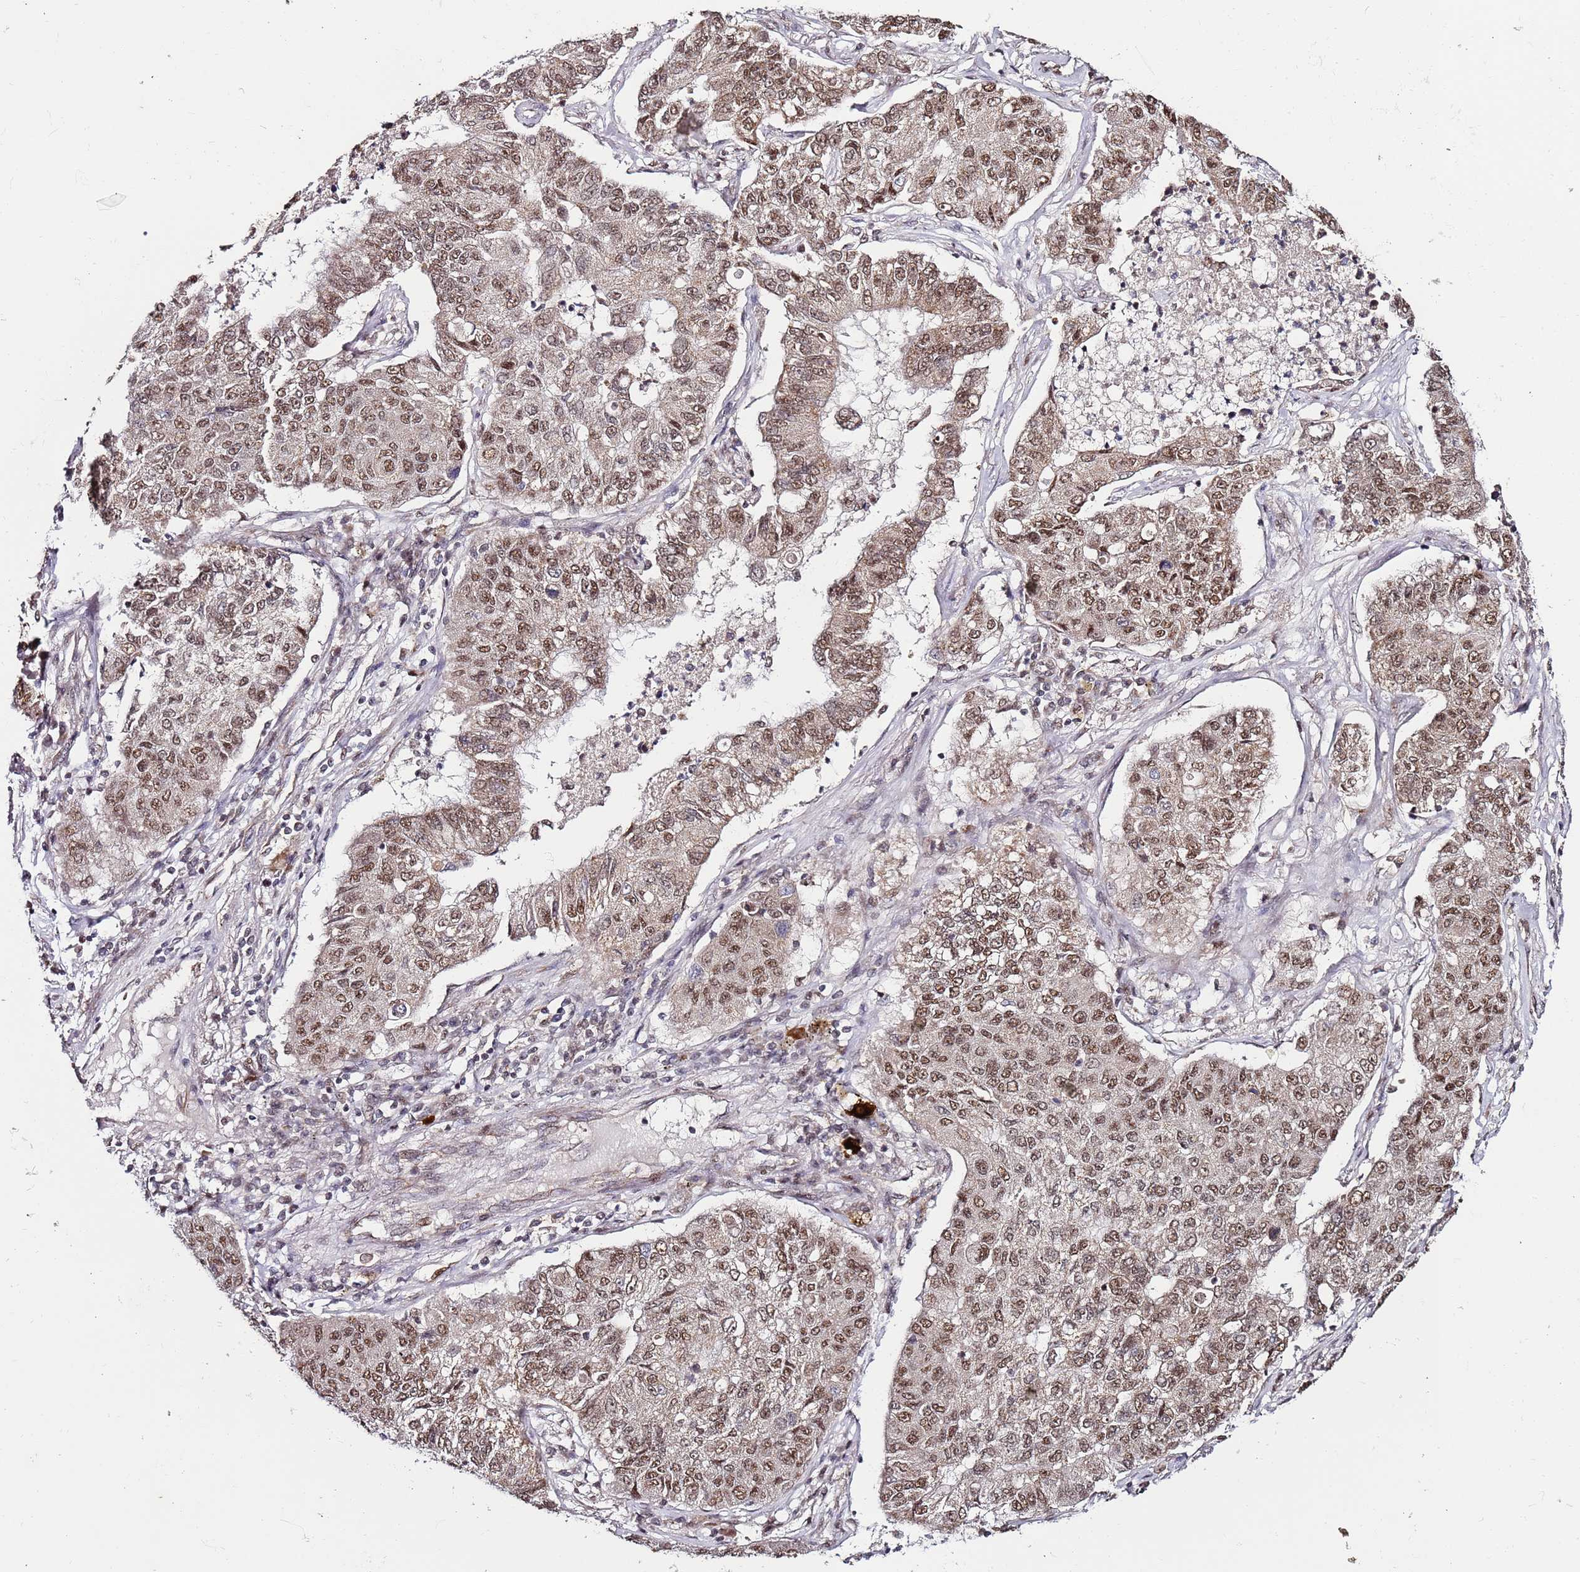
{"staining": {"intensity": "moderate", "quantity": ">75%", "location": "nuclear"}, "tissue": "lung cancer", "cell_type": "Tumor cells", "image_type": "cancer", "snomed": [{"axis": "morphology", "description": "Squamous cell carcinoma, NOS"}, {"axis": "topography", "description": "Lung"}], "caption": "Squamous cell carcinoma (lung) was stained to show a protein in brown. There is medium levels of moderate nuclear expression in about >75% of tumor cells.", "gene": "TP53AIP1", "patient": {"sex": "male", "age": 74}}